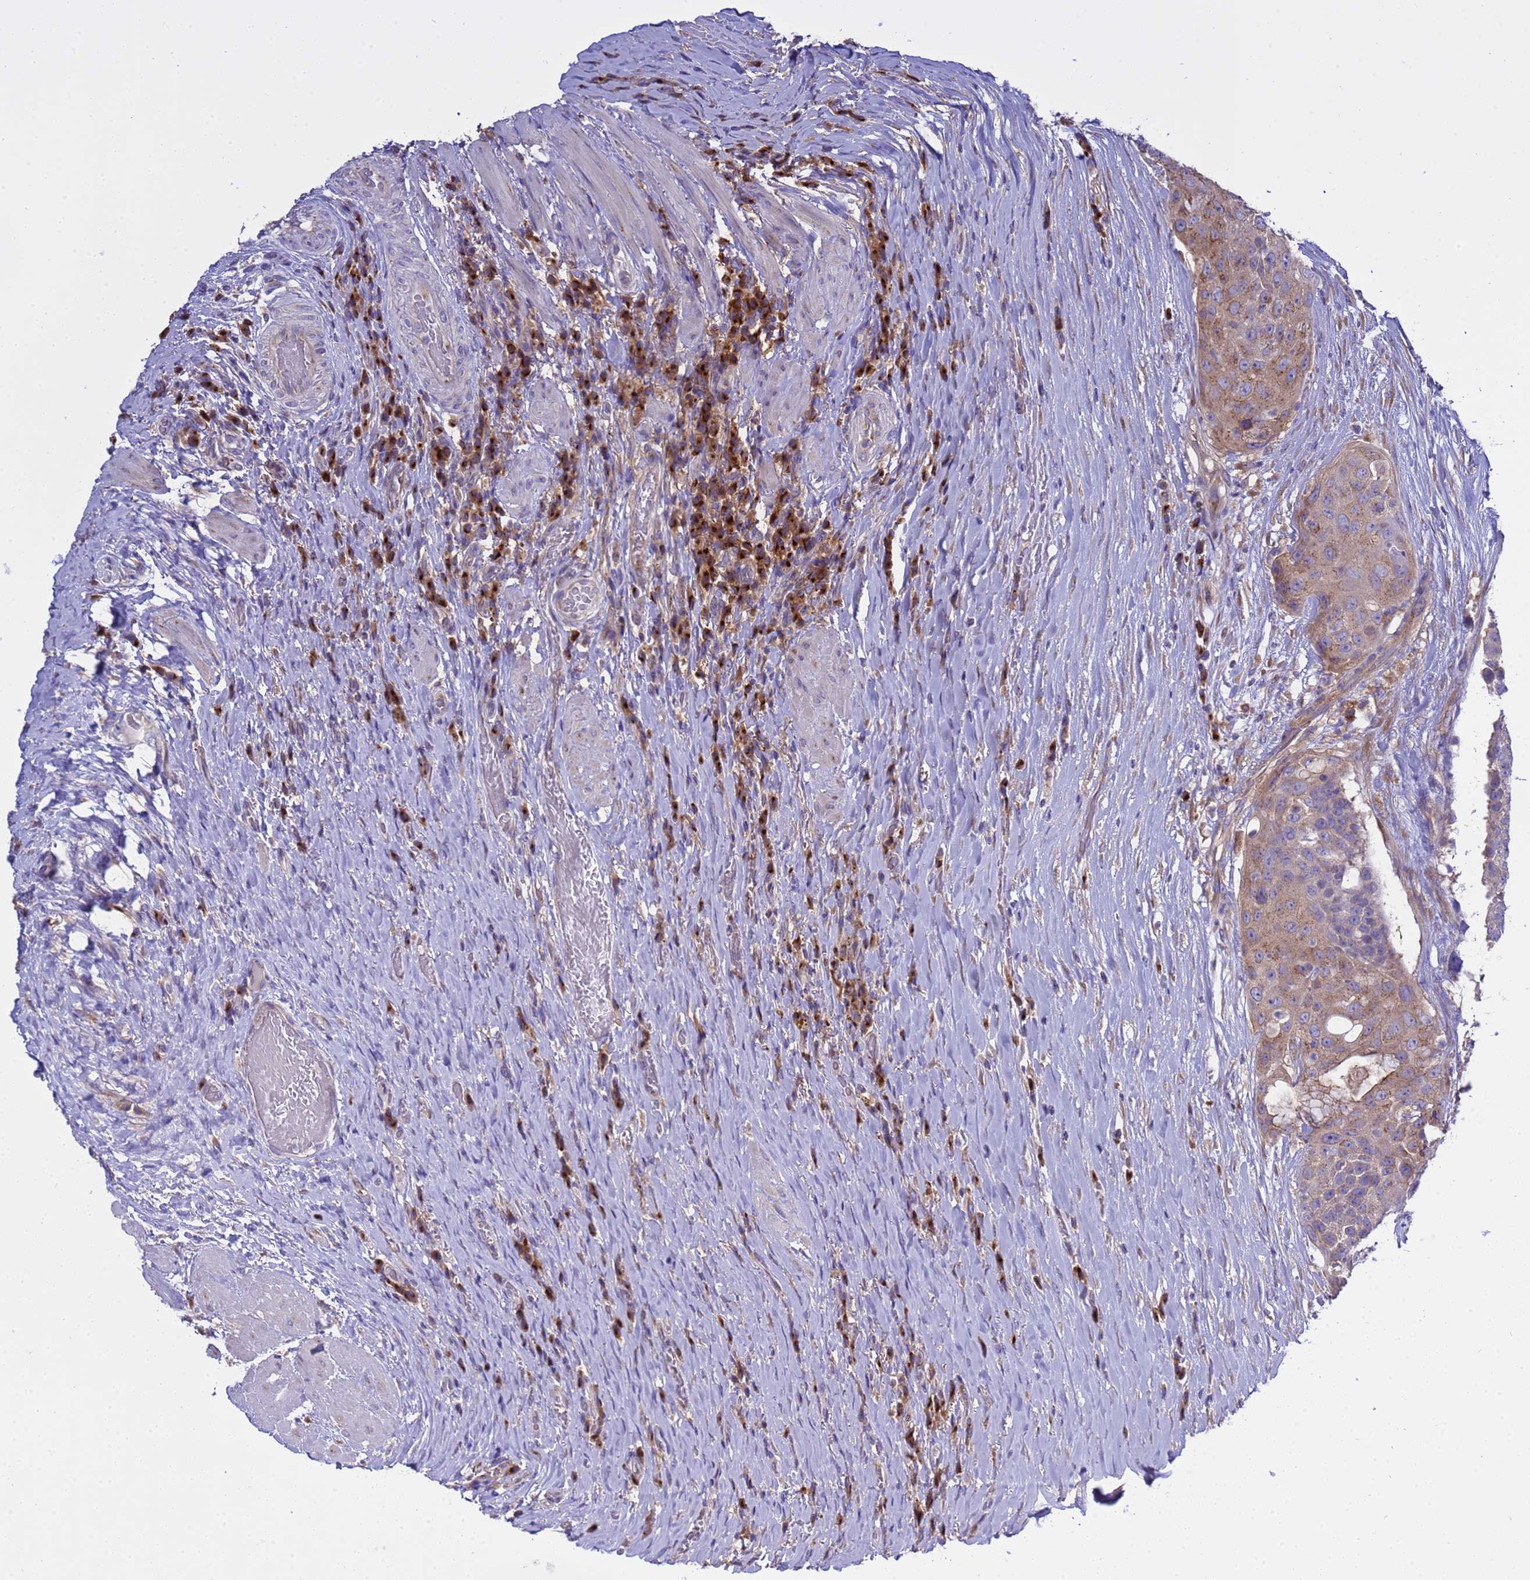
{"staining": {"intensity": "weak", "quantity": ">75%", "location": "cytoplasmic/membranous"}, "tissue": "urothelial cancer", "cell_type": "Tumor cells", "image_type": "cancer", "snomed": [{"axis": "morphology", "description": "Urothelial carcinoma, High grade"}, {"axis": "topography", "description": "Urinary bladder"}], "caption": "Protein expression analysis of human urothelial cancer reveals weak cytoplasmic/membranous positivity in approximately >75% of tumor cells. The protein of interest is shown in brown color, while the nuclei are stained blue.", "gene": "ANAPC1", "patient": {"sex": "female", "age": 63}}